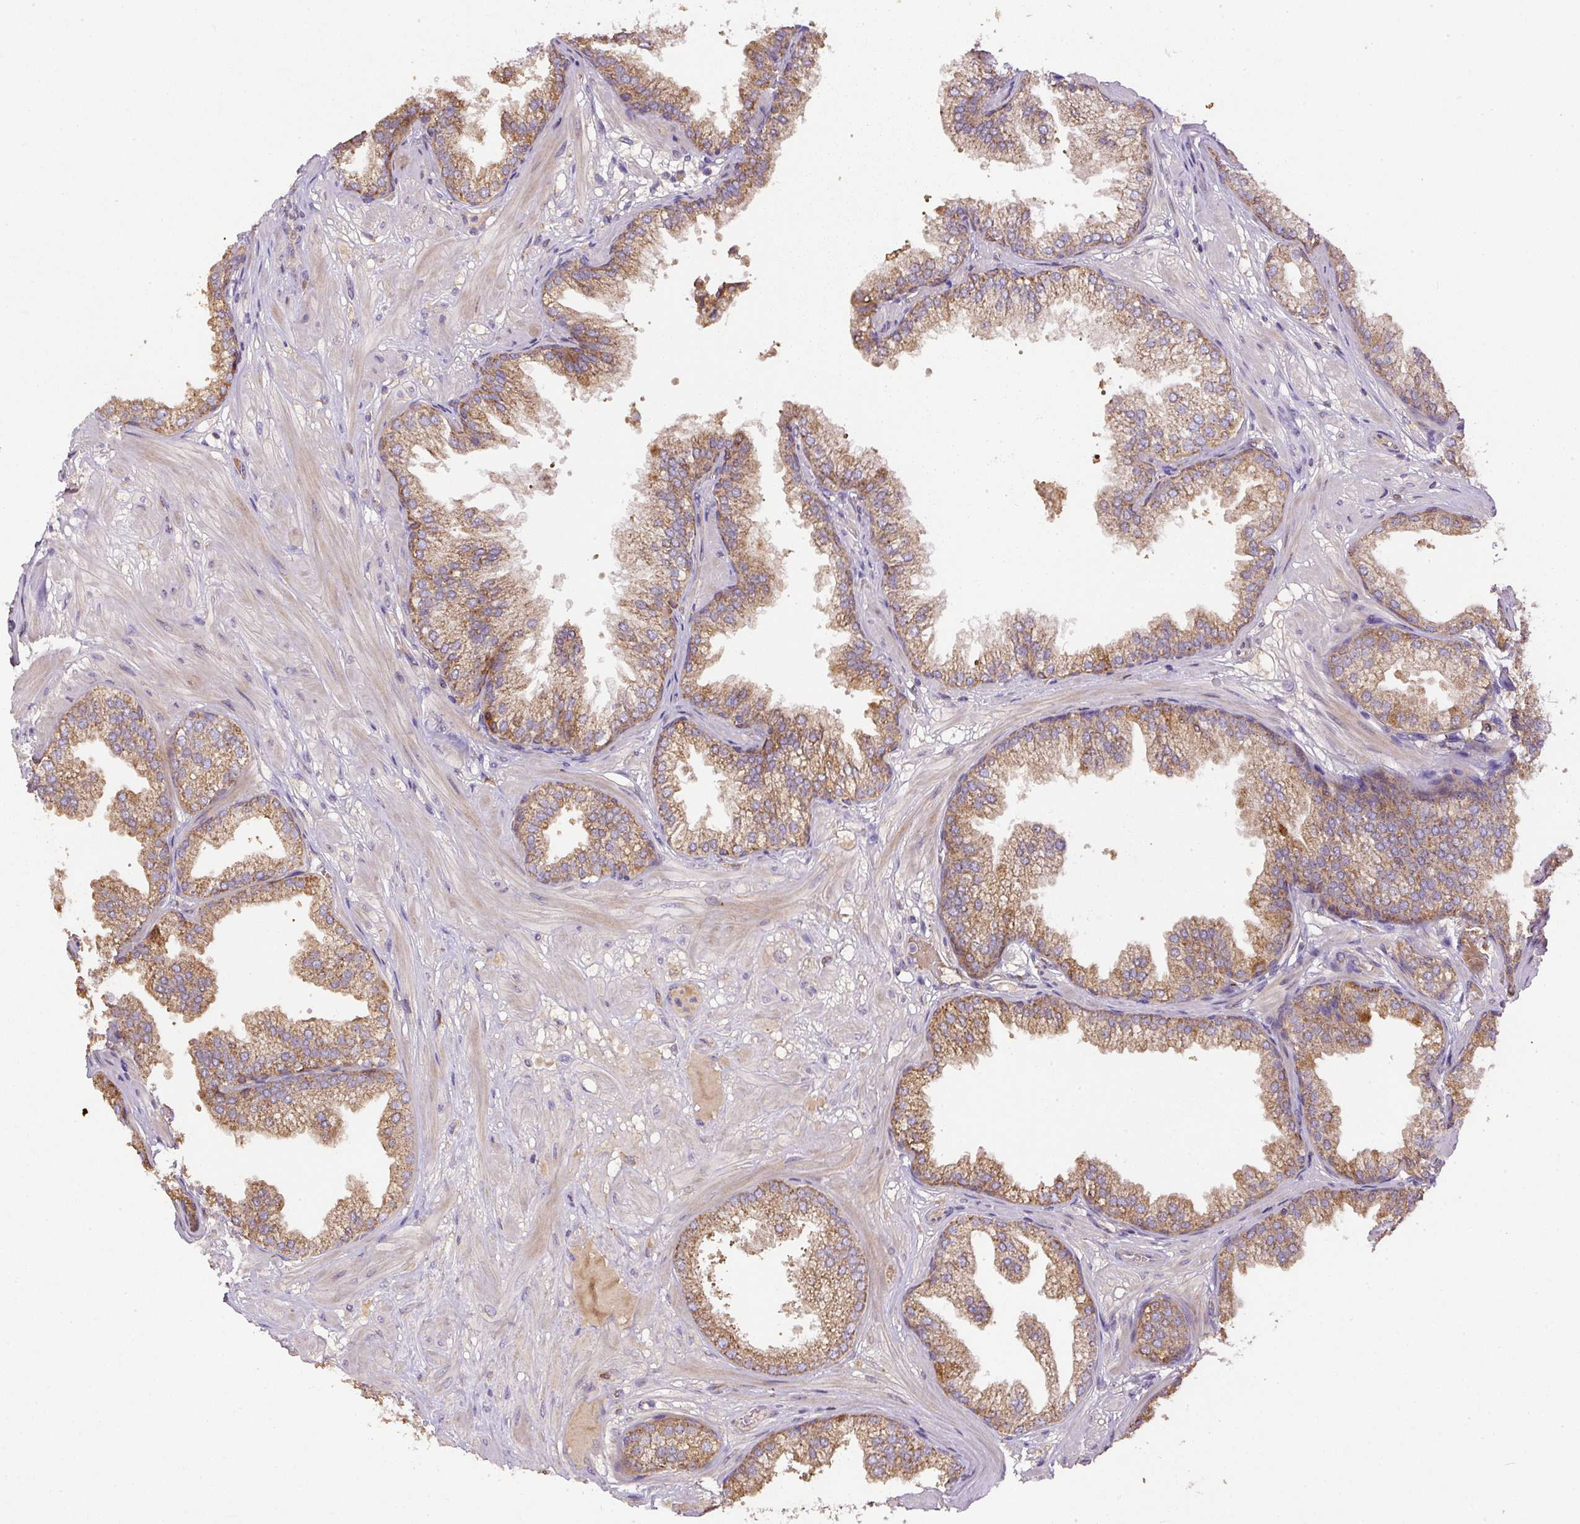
{"staining": {"intensity": "moderate", "quantity": ">75%", "location": "cytoplasmic/membranous"}, "tissue": "prostate", "cell_type": "Glandular cells", "image_type": "normal", "snomed": [{"axis": "morphology", "description": "Normal tissue, NOS"}, {"axis": "topography", "description": "Prostate"}], "caption": "This histopathology image demonstrates immunohistochemistry (IHC) staining of unremarkable human prostate, with medium moderate cytoplasmic/membranous positivity in approximately >75% of glandular cells.", "gene": "DAPK1", "patient": {"sex": "male", "age": 37}}